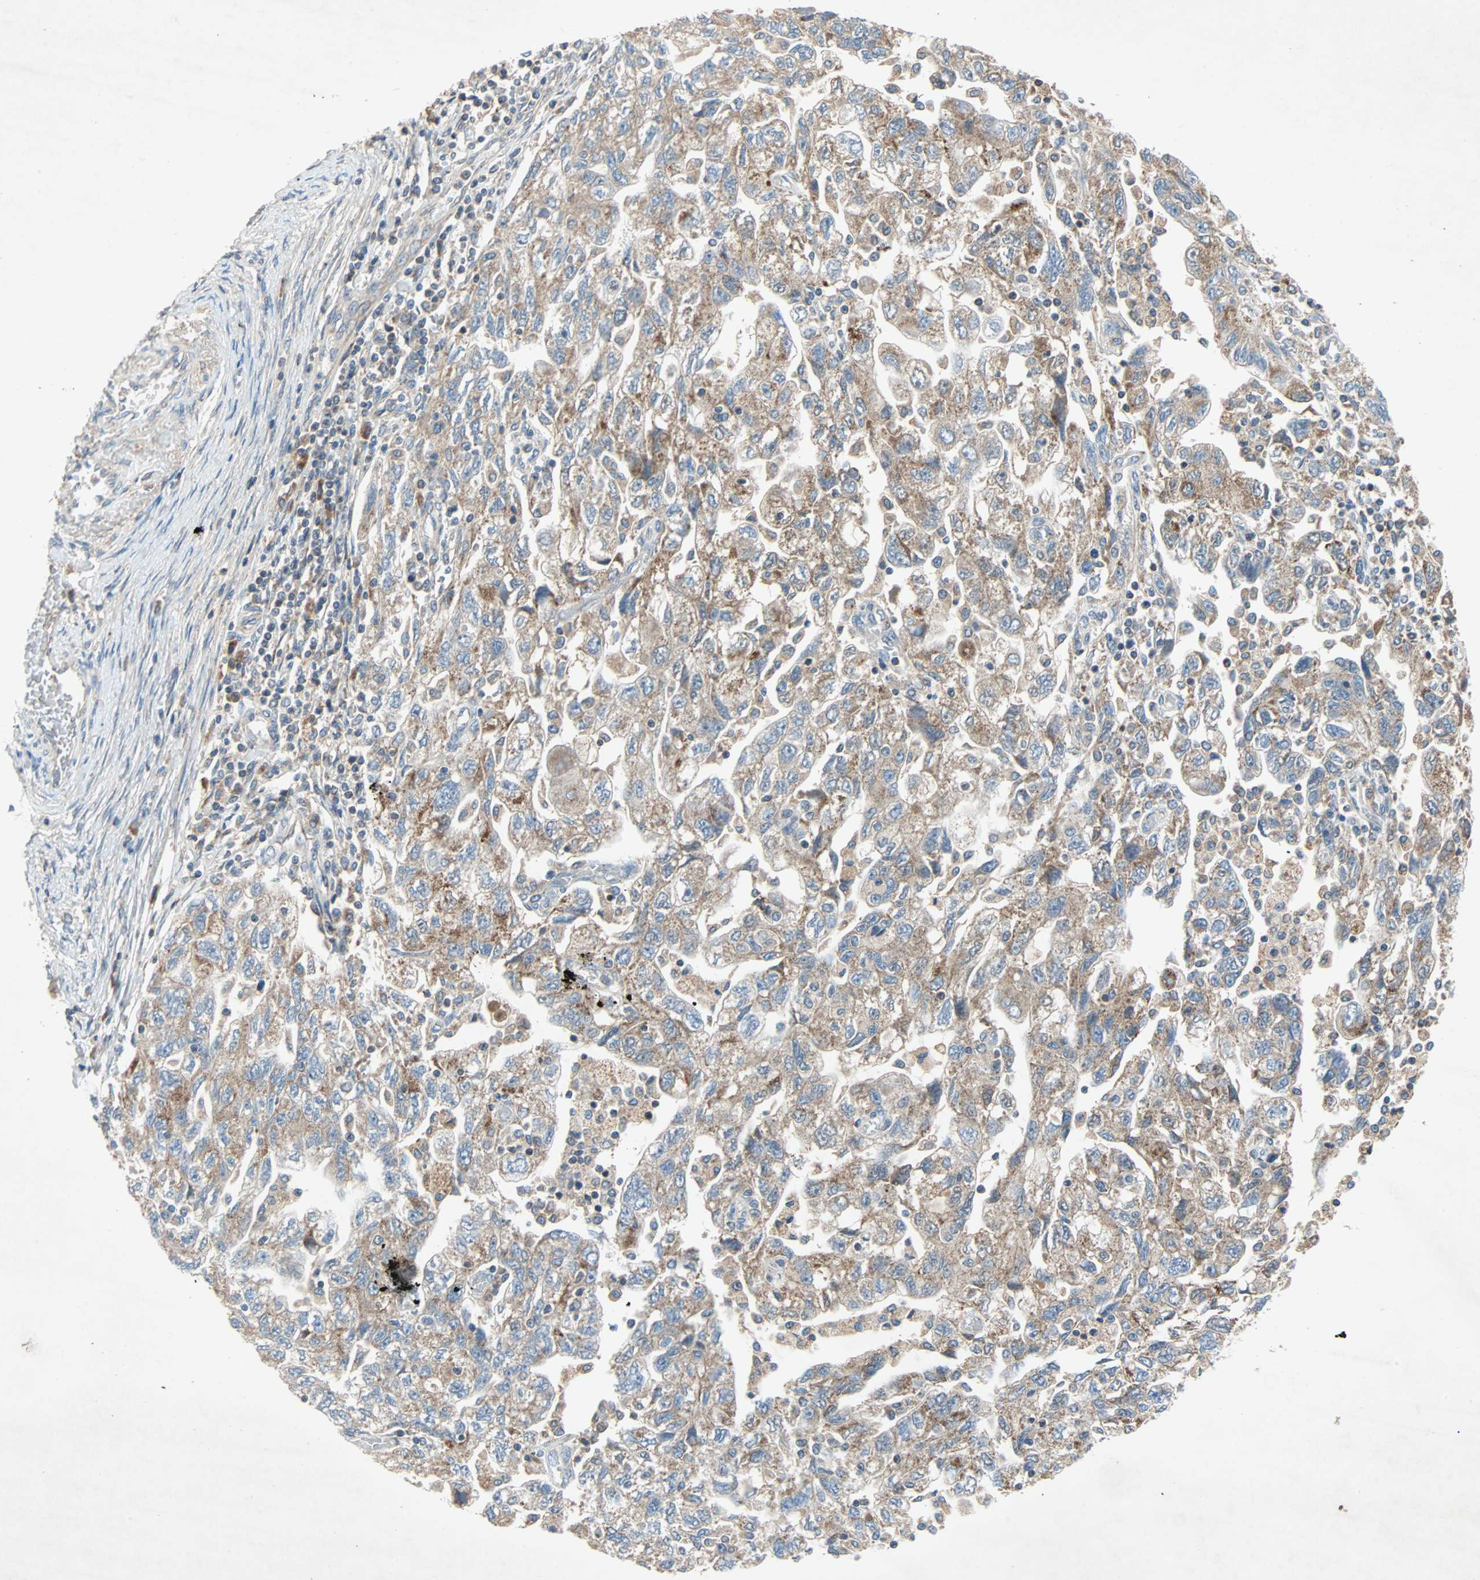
{"staining": {"intensity": "moderate", "quantity": ">75%", "location": "cytoplasmic/membranous"}, "tissue": "ovarian cancer", "cell_type": "Tumor cells", "image_type": "cancer", "snomed": [{"axis": "morphology", "description": "Carcinoma, NOS"}, {"axis": "morphology", "description": "Cystadenocarcinoma, serous, NOS"}, {"axis": "topography", "description": "Ovary"}], "caption": "A brown stain shows moderate cytoplasmic/membranous positivity of a protein in human carcinoma (ovarian) tumor cells.", "gene": "XYLT1", "patient": {"sex": "female", "age": 69}}